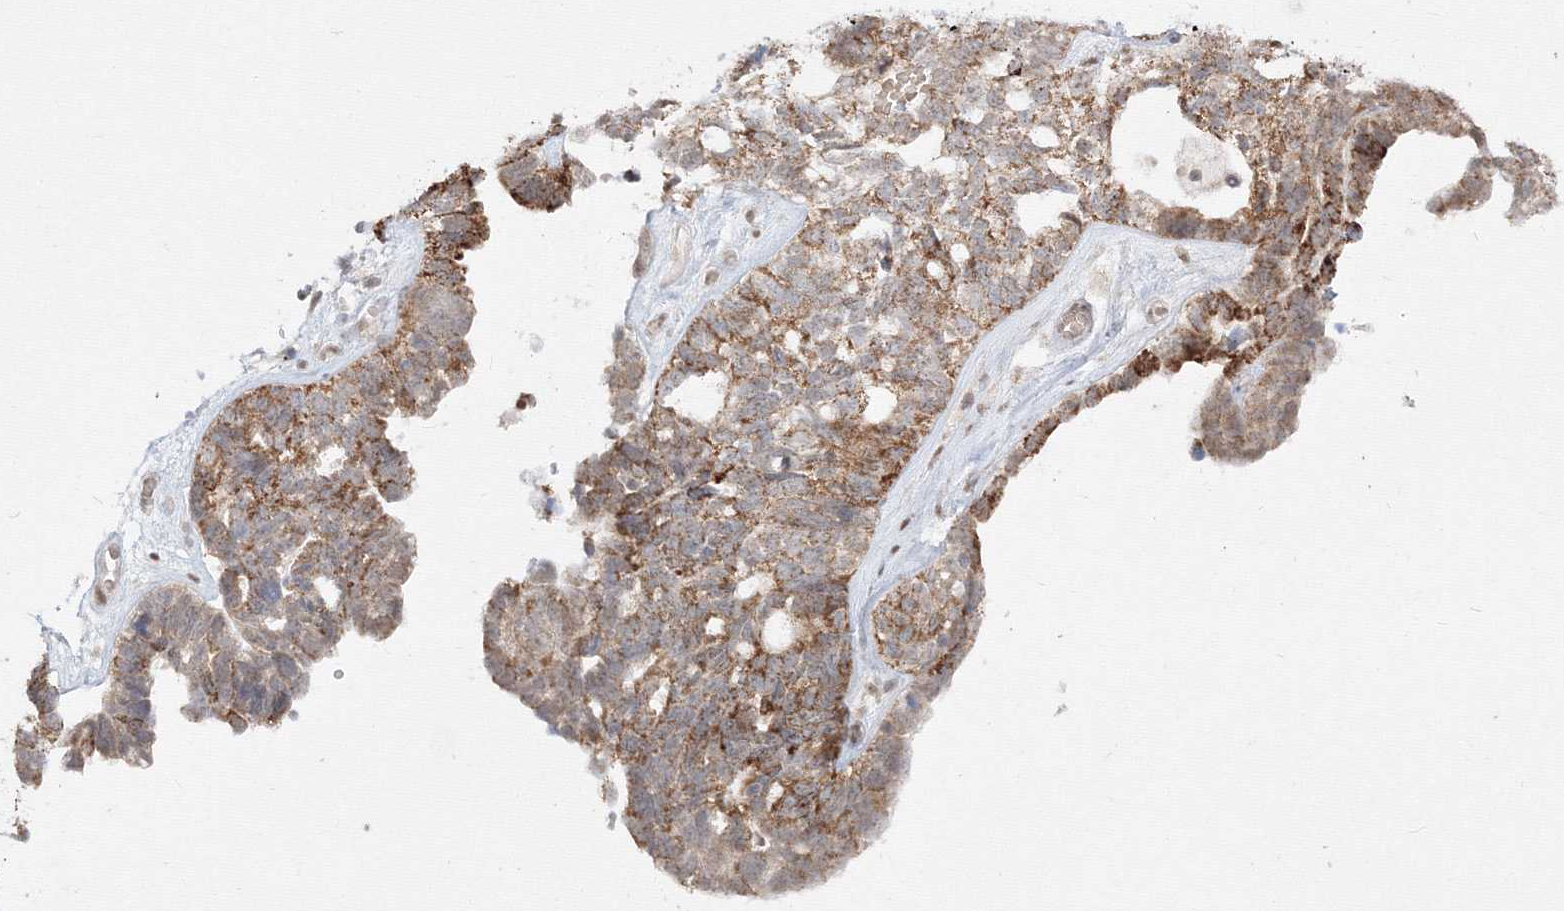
{"staining": {"intensity": "moderate", "quantity": "25%-75%", "location": "cytoplasmic/membranous"}, "tissue": "ovarian cancer", "cell_type": "Tumor cells", "image_type": "cancer", "snomed": [{"axis": "morphology", "description": "Cystadenocarcinoma, serous, NOS"}, {"axis": "topography", "description": "Ovary"}], "caption": "IHC histopathology image of neoplastic tissue: human ovarian cancer stained using immunohistochemistry (IHC) reveals medium levels of moderate protein expression localized specifically in the cytoplasmic/membranous of tumor cells, appearing as a cytoplasmic/membranous brown color.", "gene": "COPS4", "patient": {"sex": "female", "age": 79}}